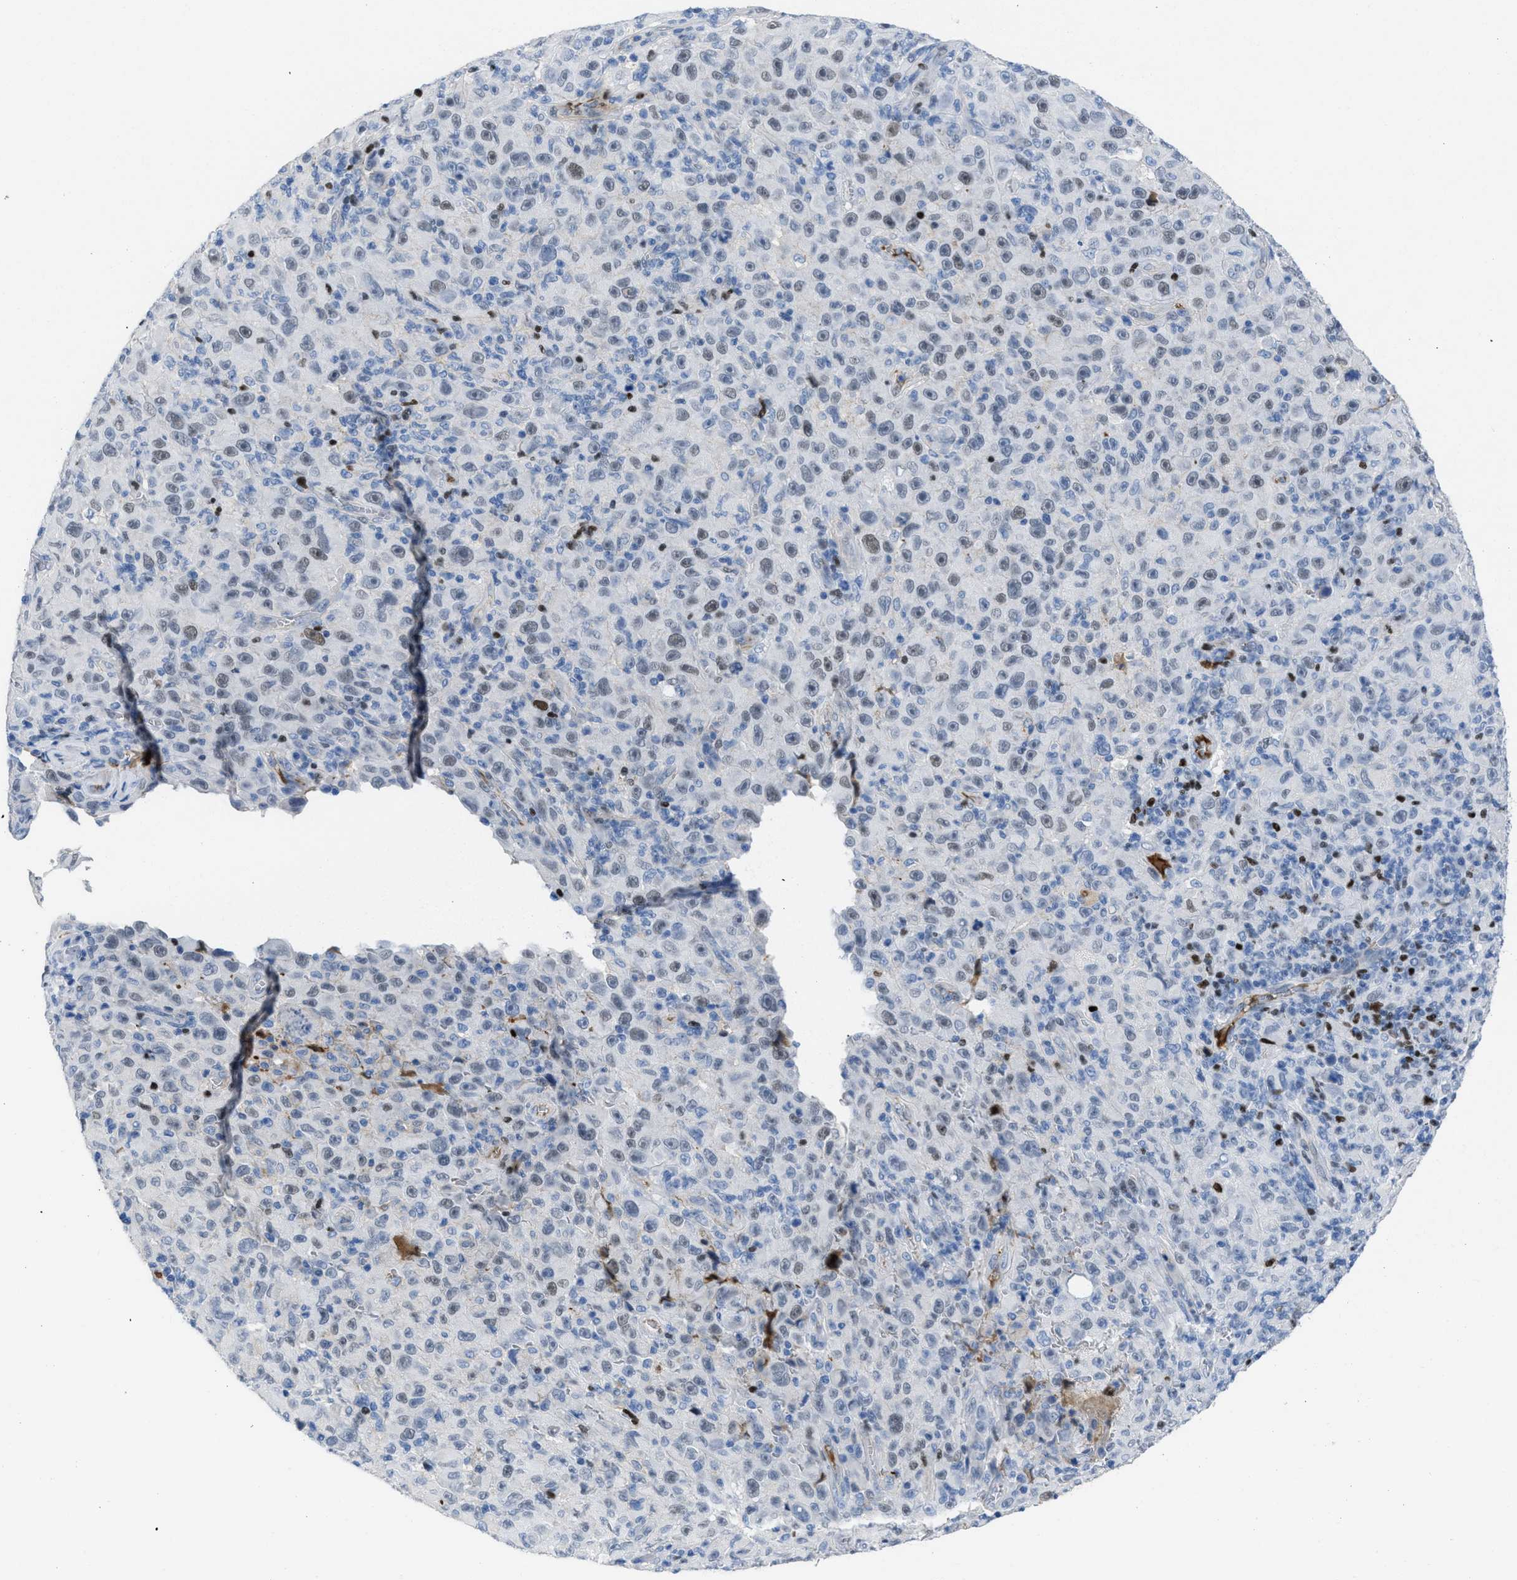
{"staining": {"intensity": "weak", "quantity": "25%-75%", "location": "nuclear"}, "tissue": "melanoma", "cell_type": "Tumor cells", "image_type": "cancer", "snomed": [{"axis": "morphology", "description": "Malignant melanoma, NOS"}, {"axis": "topography", "description": "Skin"}], "caption": "Melanoma stained with a brown dye demonstrates weak nuclear positive expression in approximately 25%-75% of tumor cells.", "gene": "LEF1", "patient": {"sex": "female", "age": 82}}